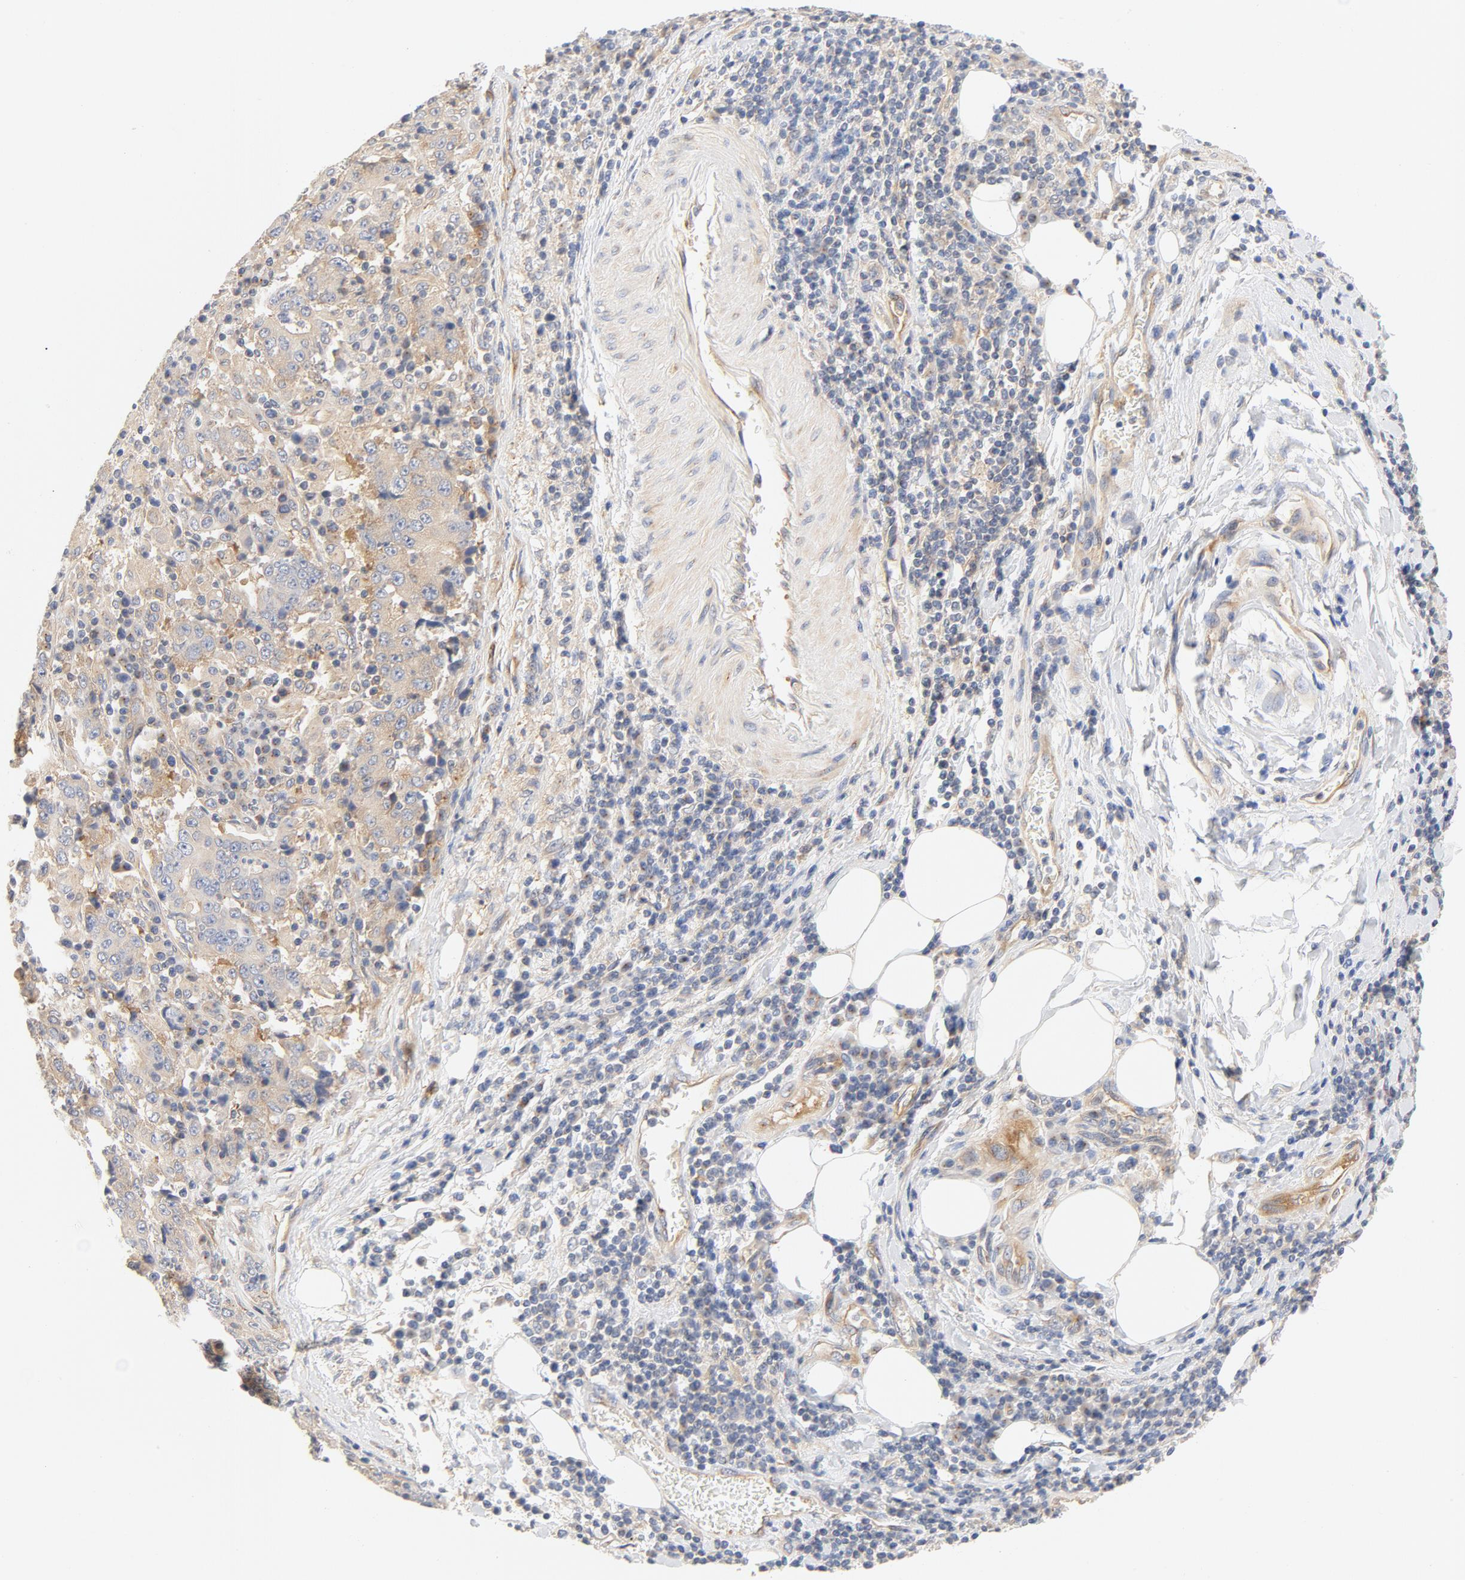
{"staining": {"intensity": "moderate", "quantity": ">75%", "location": "cytoplasmic/membranous"}, "tissue": "stomach cancer", "cell_type": "Tumor cells", "image_type": "cancer", "snomed": [{"axis": "morphology", "description": "Normal tissue, NOS"}, {"axis": "morphology", "description": "Adenocarcinoma, NOS"}, {"axis": "topography", "description": "Stomach, upper"}, {"axis": "topography", "description": "Stomach"}], "caption": "Stomach cancer (adenocarcinoma) was stained to show a protein in brown. There is medium levels of moderate cytoplasmic/membranous positivity in about >75% of tumor cells.", "gene": "DYNC1H1", "patient": {"sex": "male", "age": 59}}